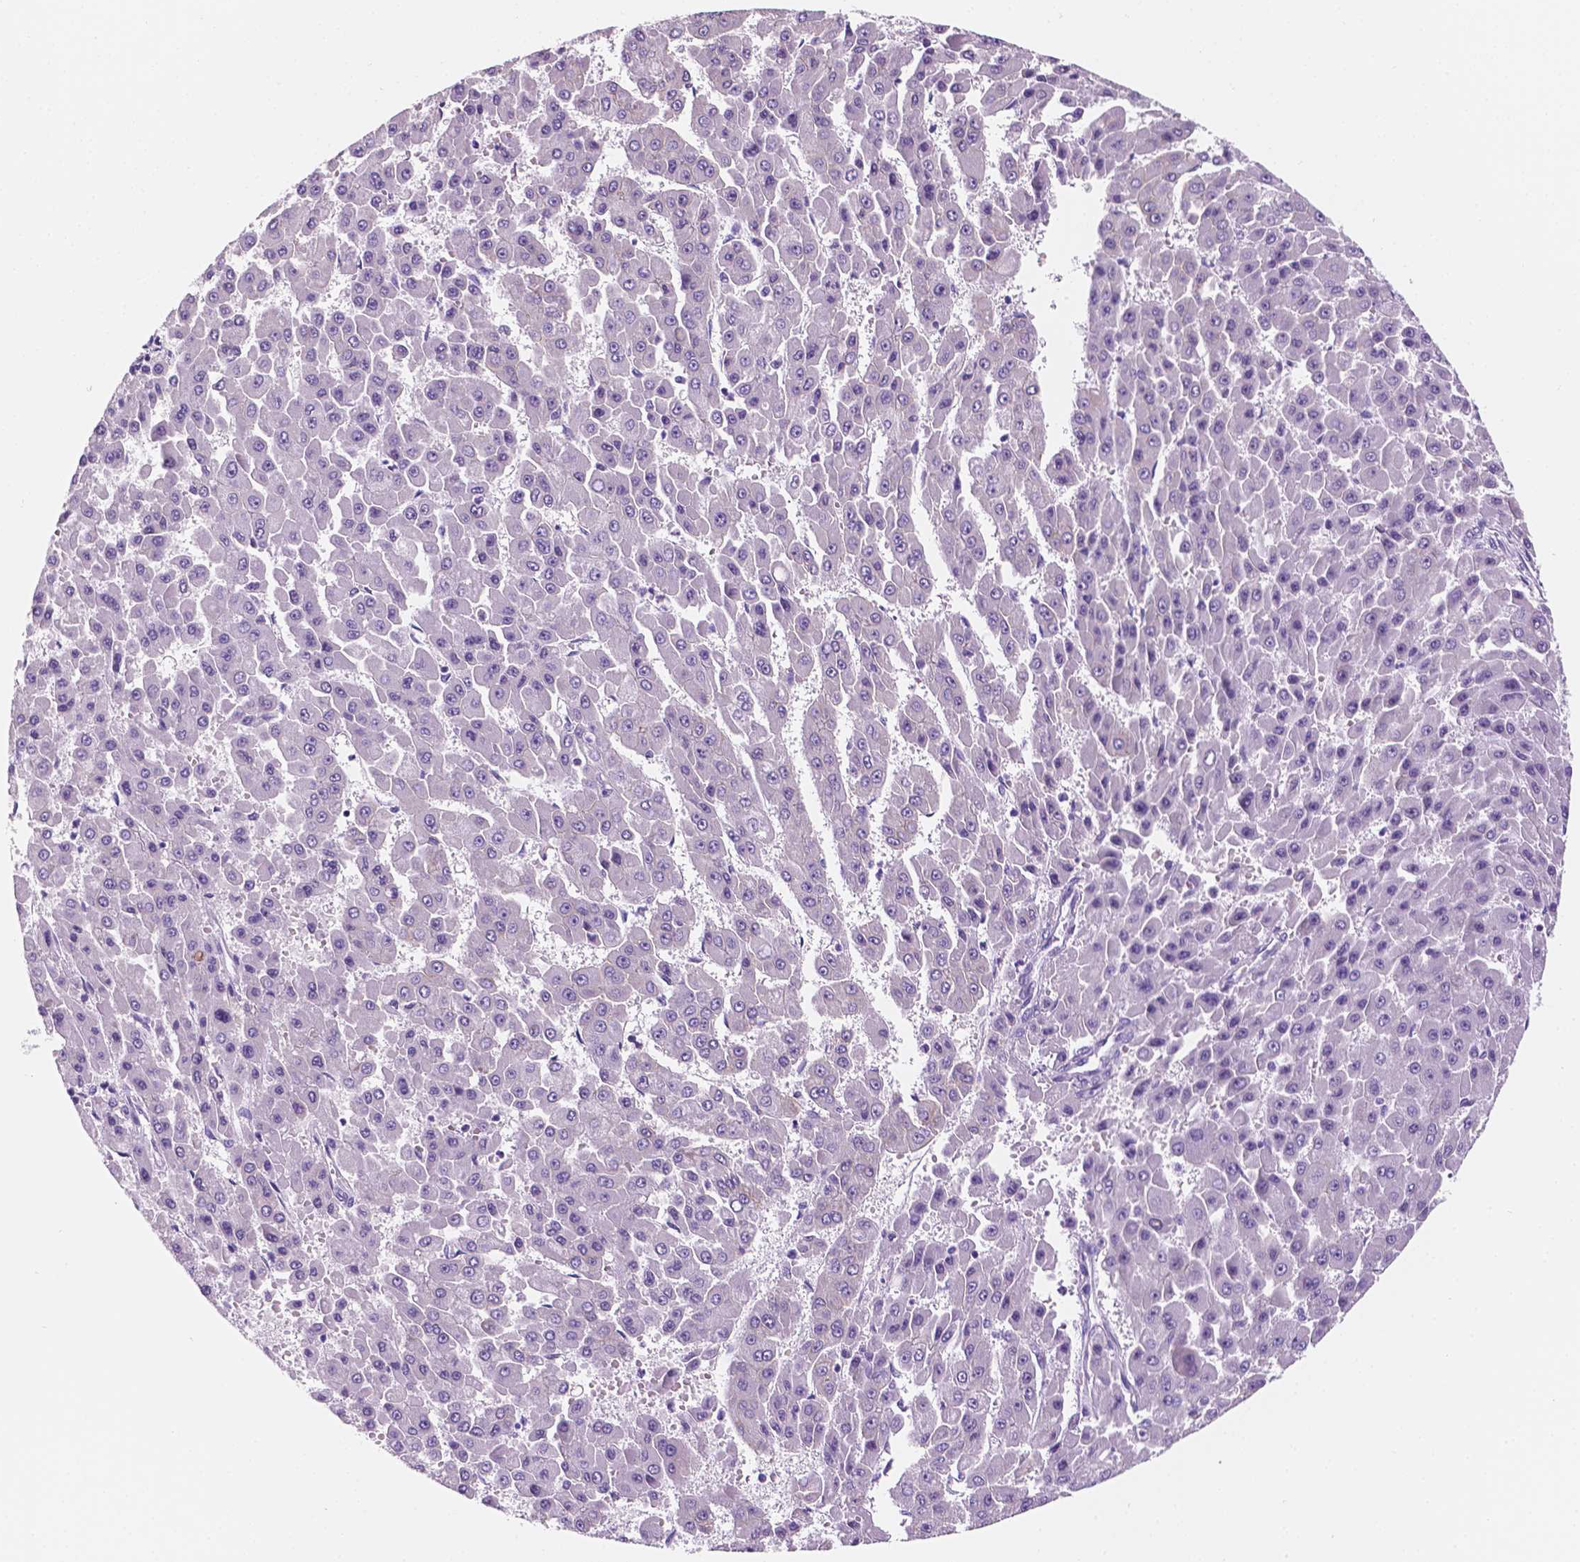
{"staining": {"intensity": "negative", "quantity": "none", "location": "none"}, "tissue": "liver cancer", "cell_type": "Tumor cells", "image_type": "cancer", "snomed": [{"axis": "morphology", "description": "Carcinoma, Hepatocellular, NOS"}, {"axis": "topography", "description": "Liver"}], "caption": "Histopathology image shows no significant protein expression in tumor cells of hepatocellular carcinoma (liver).", "gene": "PPL", "patient": {"sex": "male", "age": 78}}